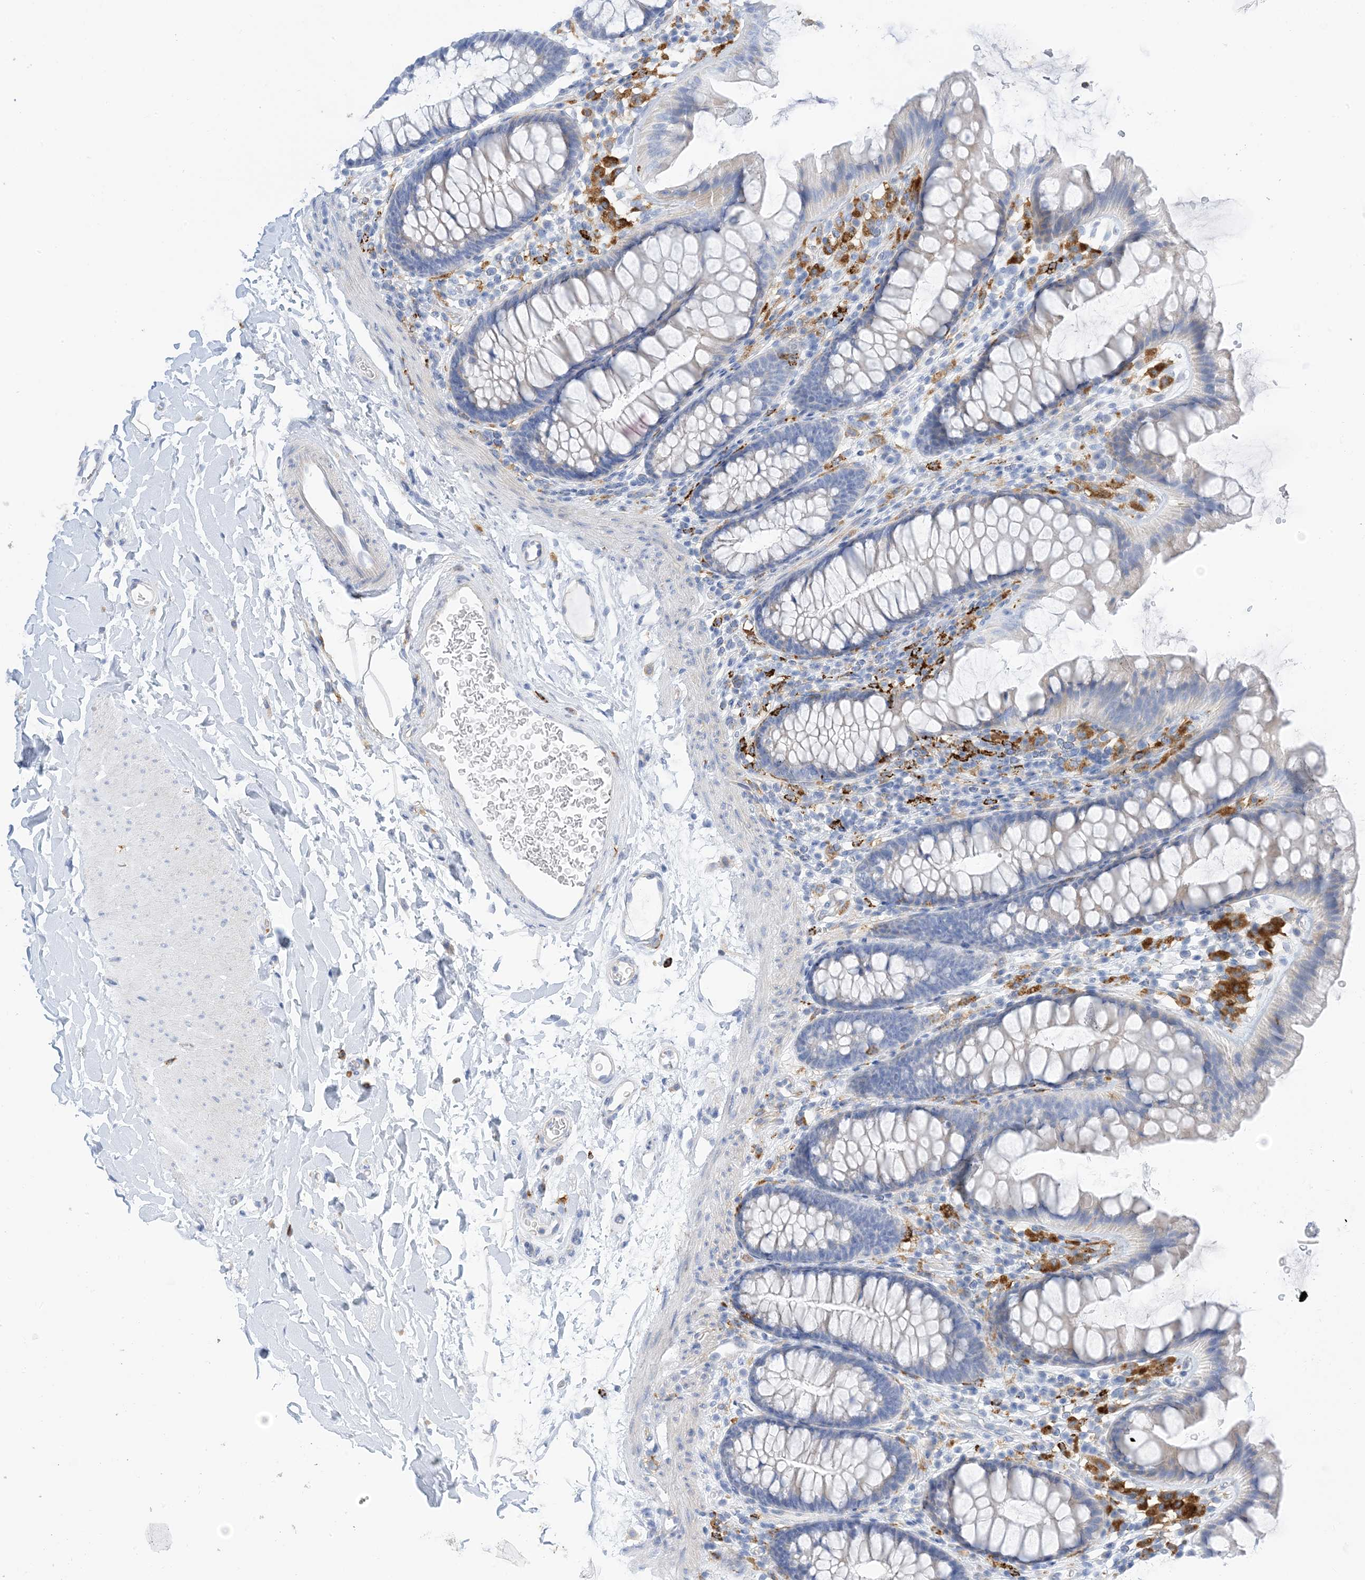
{"staining": {"intensity": "weak", "quantity": "<25%", "location": "cytoplasmic/membranous"}, "tissue": "colon", "cell_type": "Endothelial cells", "image_type": "normal", "snomed": [{"axis": "morphology", "description": "Normal tissue, NOS"}, {"axis": "topography", "description": "Colon"}], "caption": "Immunohistochemistry (IHC) of normal human colon displays no expression in endothelial cells. Brightfield microscopy of IHC stained with DAB (3,3'-diaminobenzidine) (brown) and hematoxylin (blue), captured at high magnification.", "gene": "DPH3", "patient": {"sex": "female", "age": 62}}